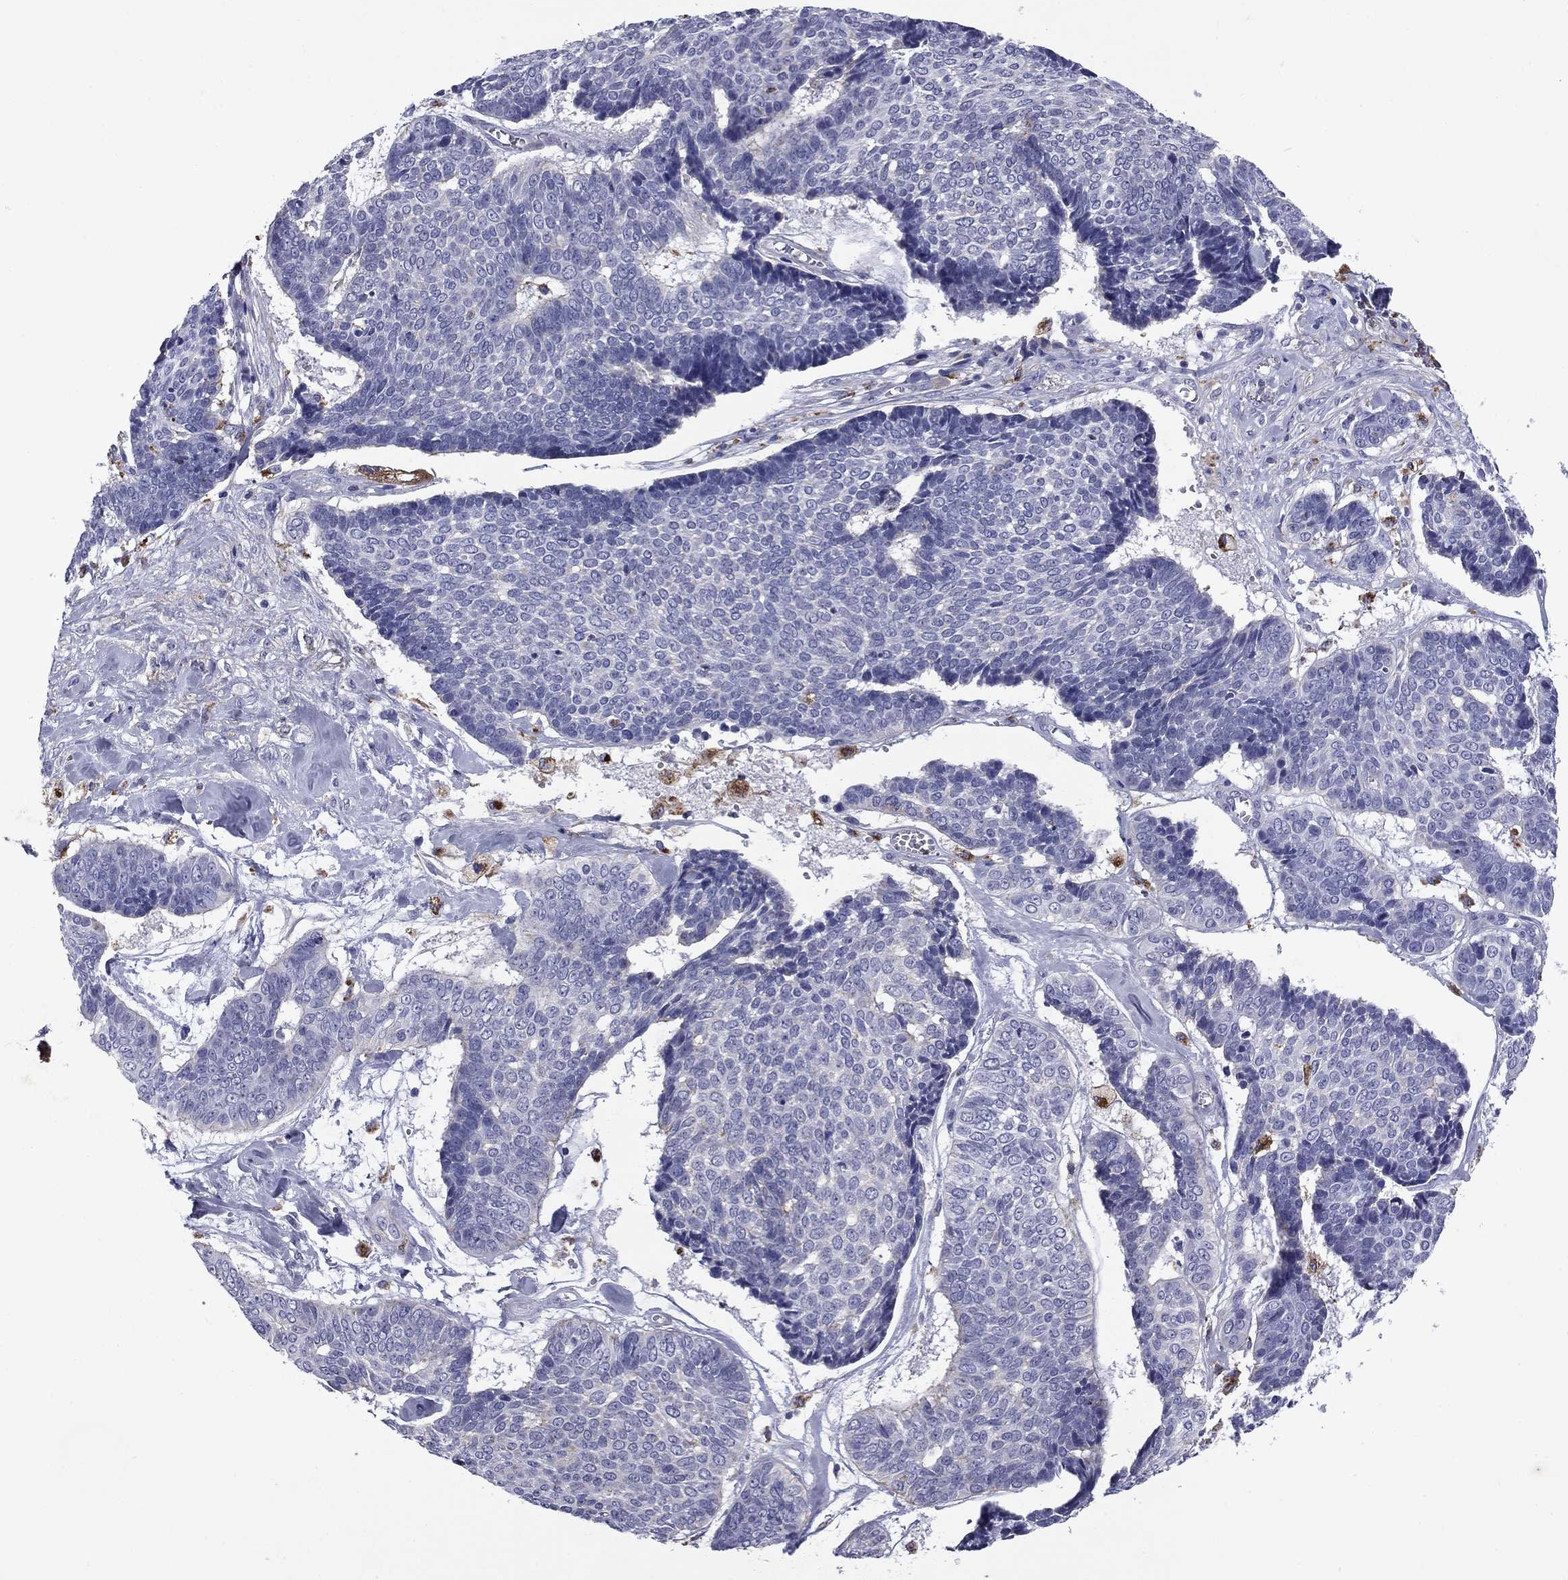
{"staining": {"intensity": "negative", "quantity": "none", "location": "none"}, "tissue": "skin cancer", "cell_type": "Tumor cells", "image_type": "cancer", "snomed": [{"axis": "morphology", "description": "Basal cell carcinoma"}, {"axis": "topography", "description": "Skin"}], "caption": "A micrograph of human basal cell carcinoma (skin) is negative for staining in tumor cells.", "gene": "MADCAM1", "patient": {"sex": "male", "age": 86}}